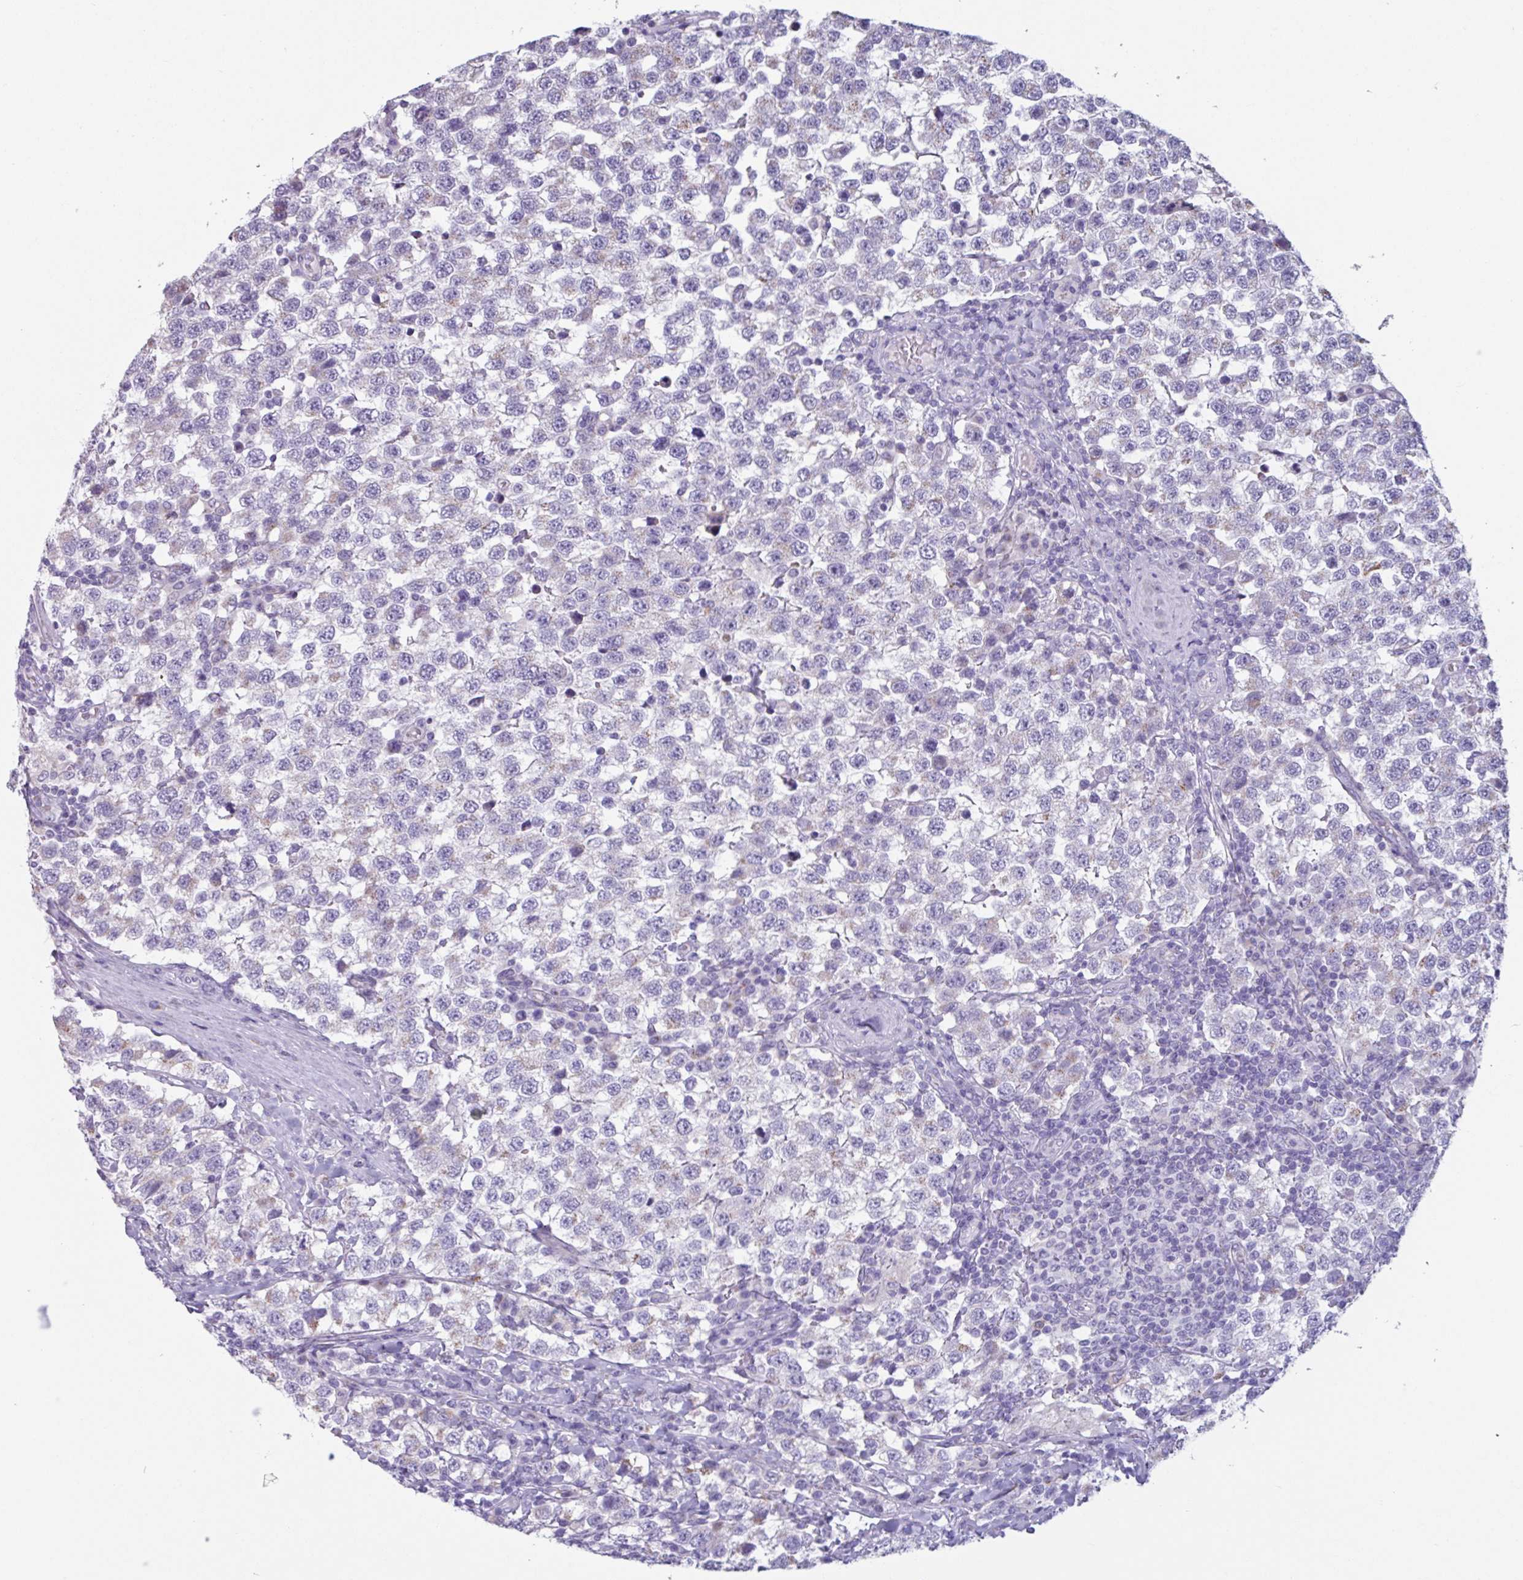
{"staining": {"intensity": "weak", "quantity": "<25%", "location": "cytoplasmic/membranous"}, "tissue": "testis cancer", "cell_type": "Tumor cells", "image_type": "cancer", "snomed": [{"axis": "morphology", "description": "Seminoma, NOS"}, {"axis": "topography", "description": "Testis"}], "caption": "A micrograph of testis cancer (seminoma) stained for a protein shows no brown staining in tumor cells.", "gene": "ADGRE1", "patient": {"sex": "male", "age": 34}}